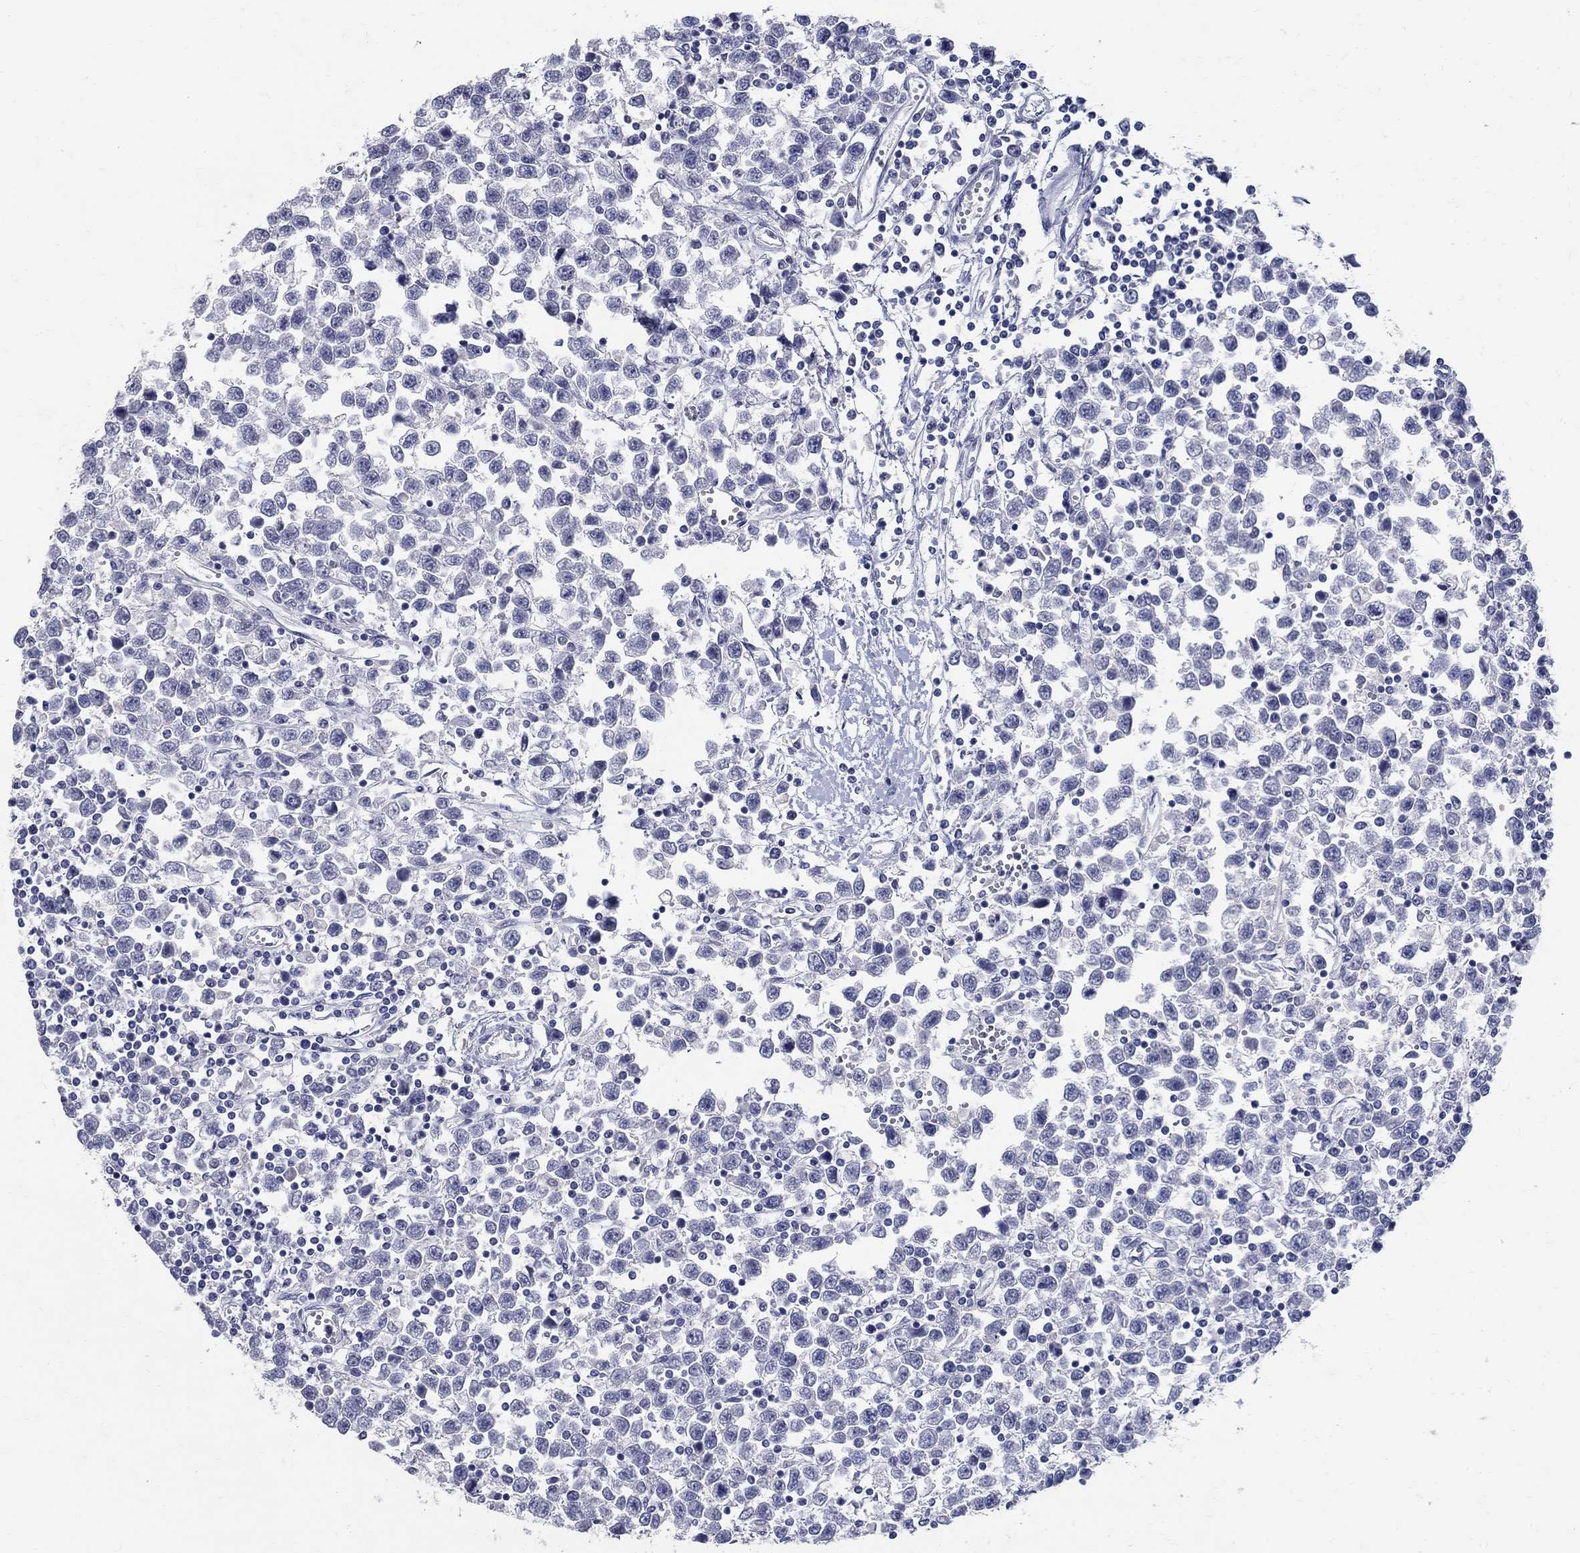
{"staining": {"intensity": "negative", "quantity": "none", "location": "none"}, "tissue": "testis cancer", "cell_type": "Tumor cells", "image_type": "cancer", "snomed": [{"axis": "morphology", "description": "Seminoma, NOS"}, {"axis": "topography", "description": "Testis"}], "caption": "High magnification brightfield microscopy of seminoma (testis) stained with DAB (3,3'-diaminobenzidine) (brown) and counterstained with hematoxylin (blue): tumor cells show no significant expression.", "gene": "SOX2", "patient": {"sex": "male", "age": 34}}